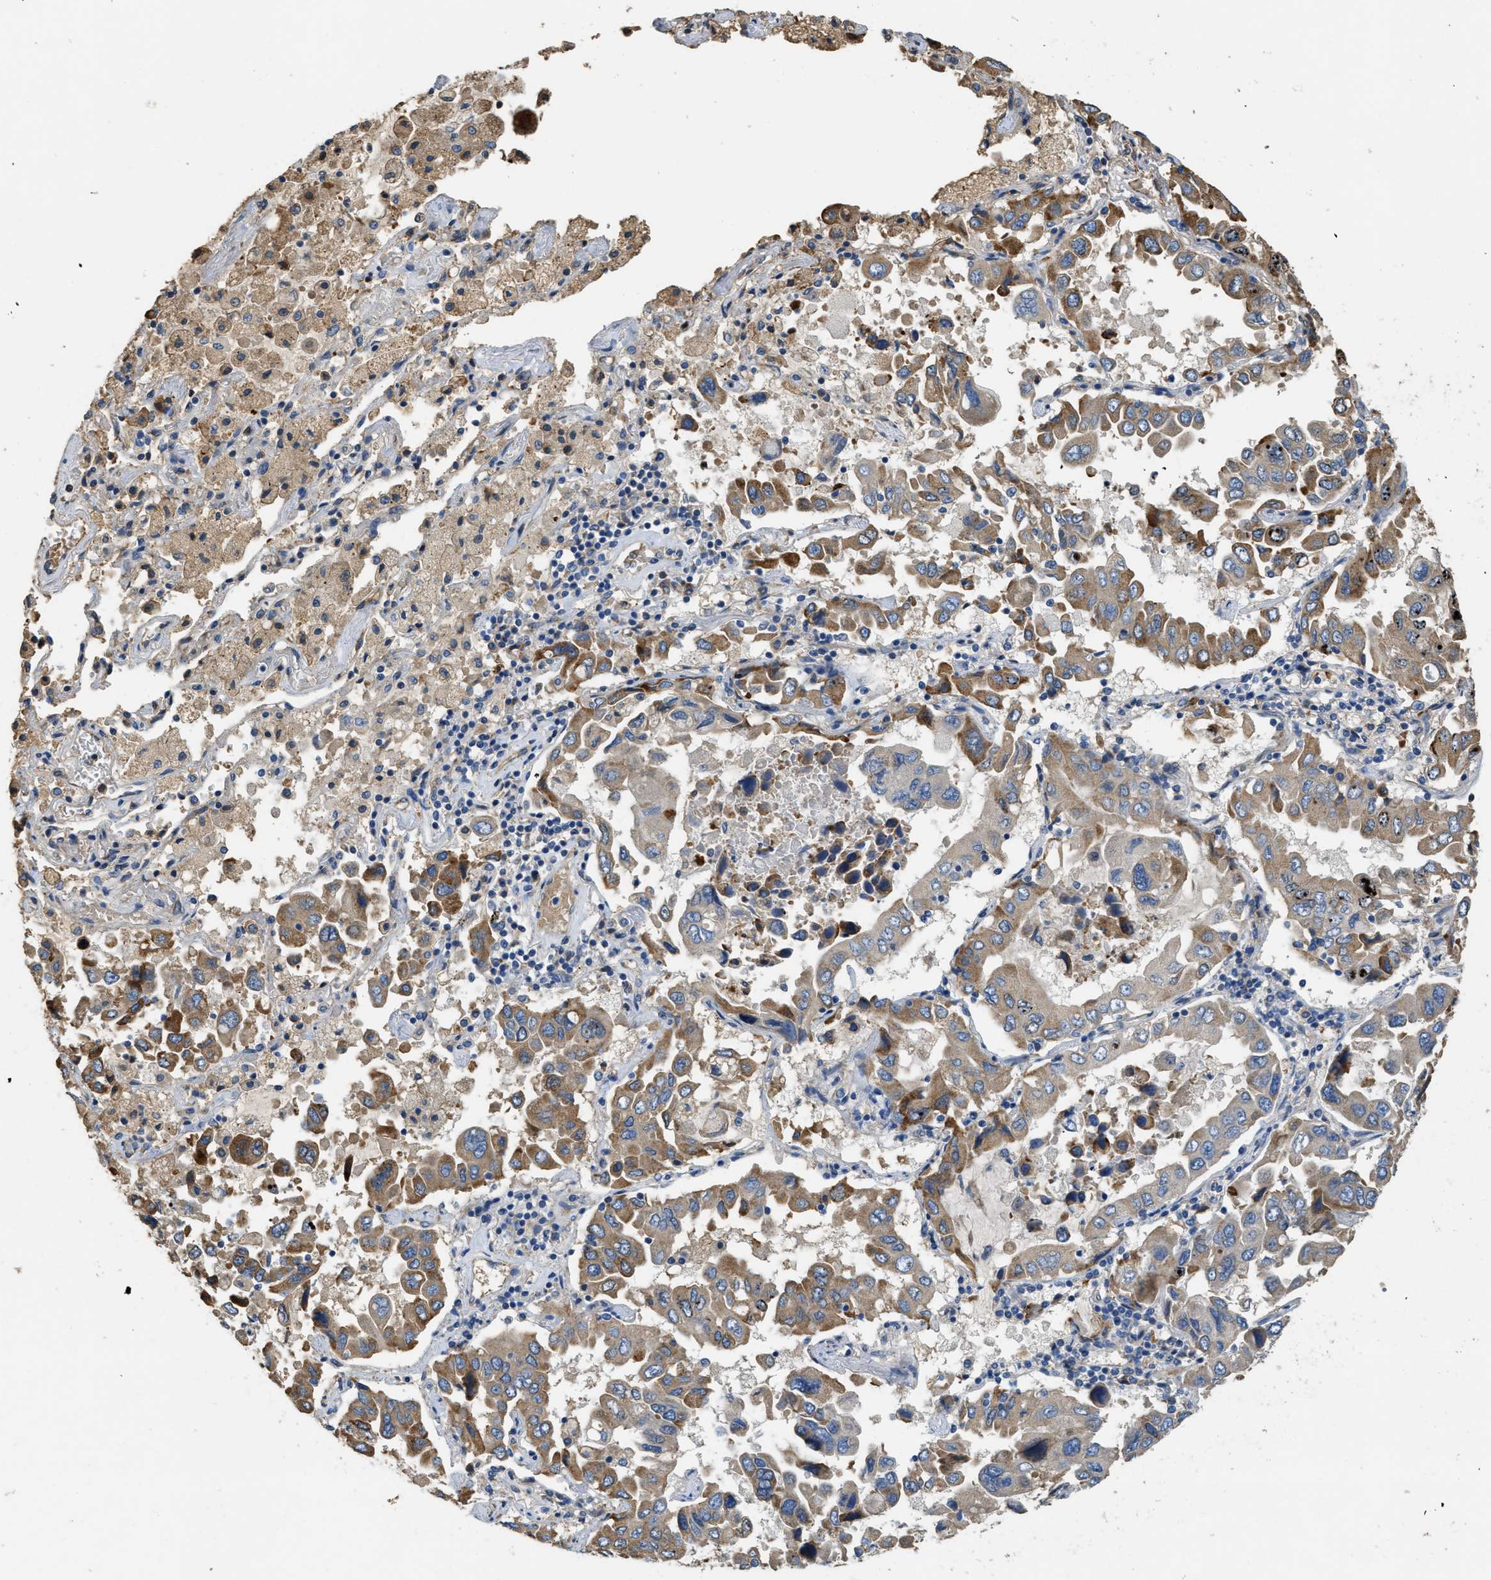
{"staining": {"intensity": "moderate", "quantity": "25%-75%", "location": "cytoplasmic/membranous"}, "tissue": "lung cancer", "cell_type": "Tumor cells", "image_type": "cancer", "snomed": [{"axis": "morphology", "description": "Adenocarcinoma, NOS"}, {"axis": "topography", "description": "Lung"}], "caption": "Immunohistochemical staining of lung cancer (adenocarcinoma) reveals medium levels of moderate cytoplasmic/membranous staining in approximately 25%-75% of tumor cells.", "gene": "RIPK2", "patient": {"sex": "male", "age": 64}}